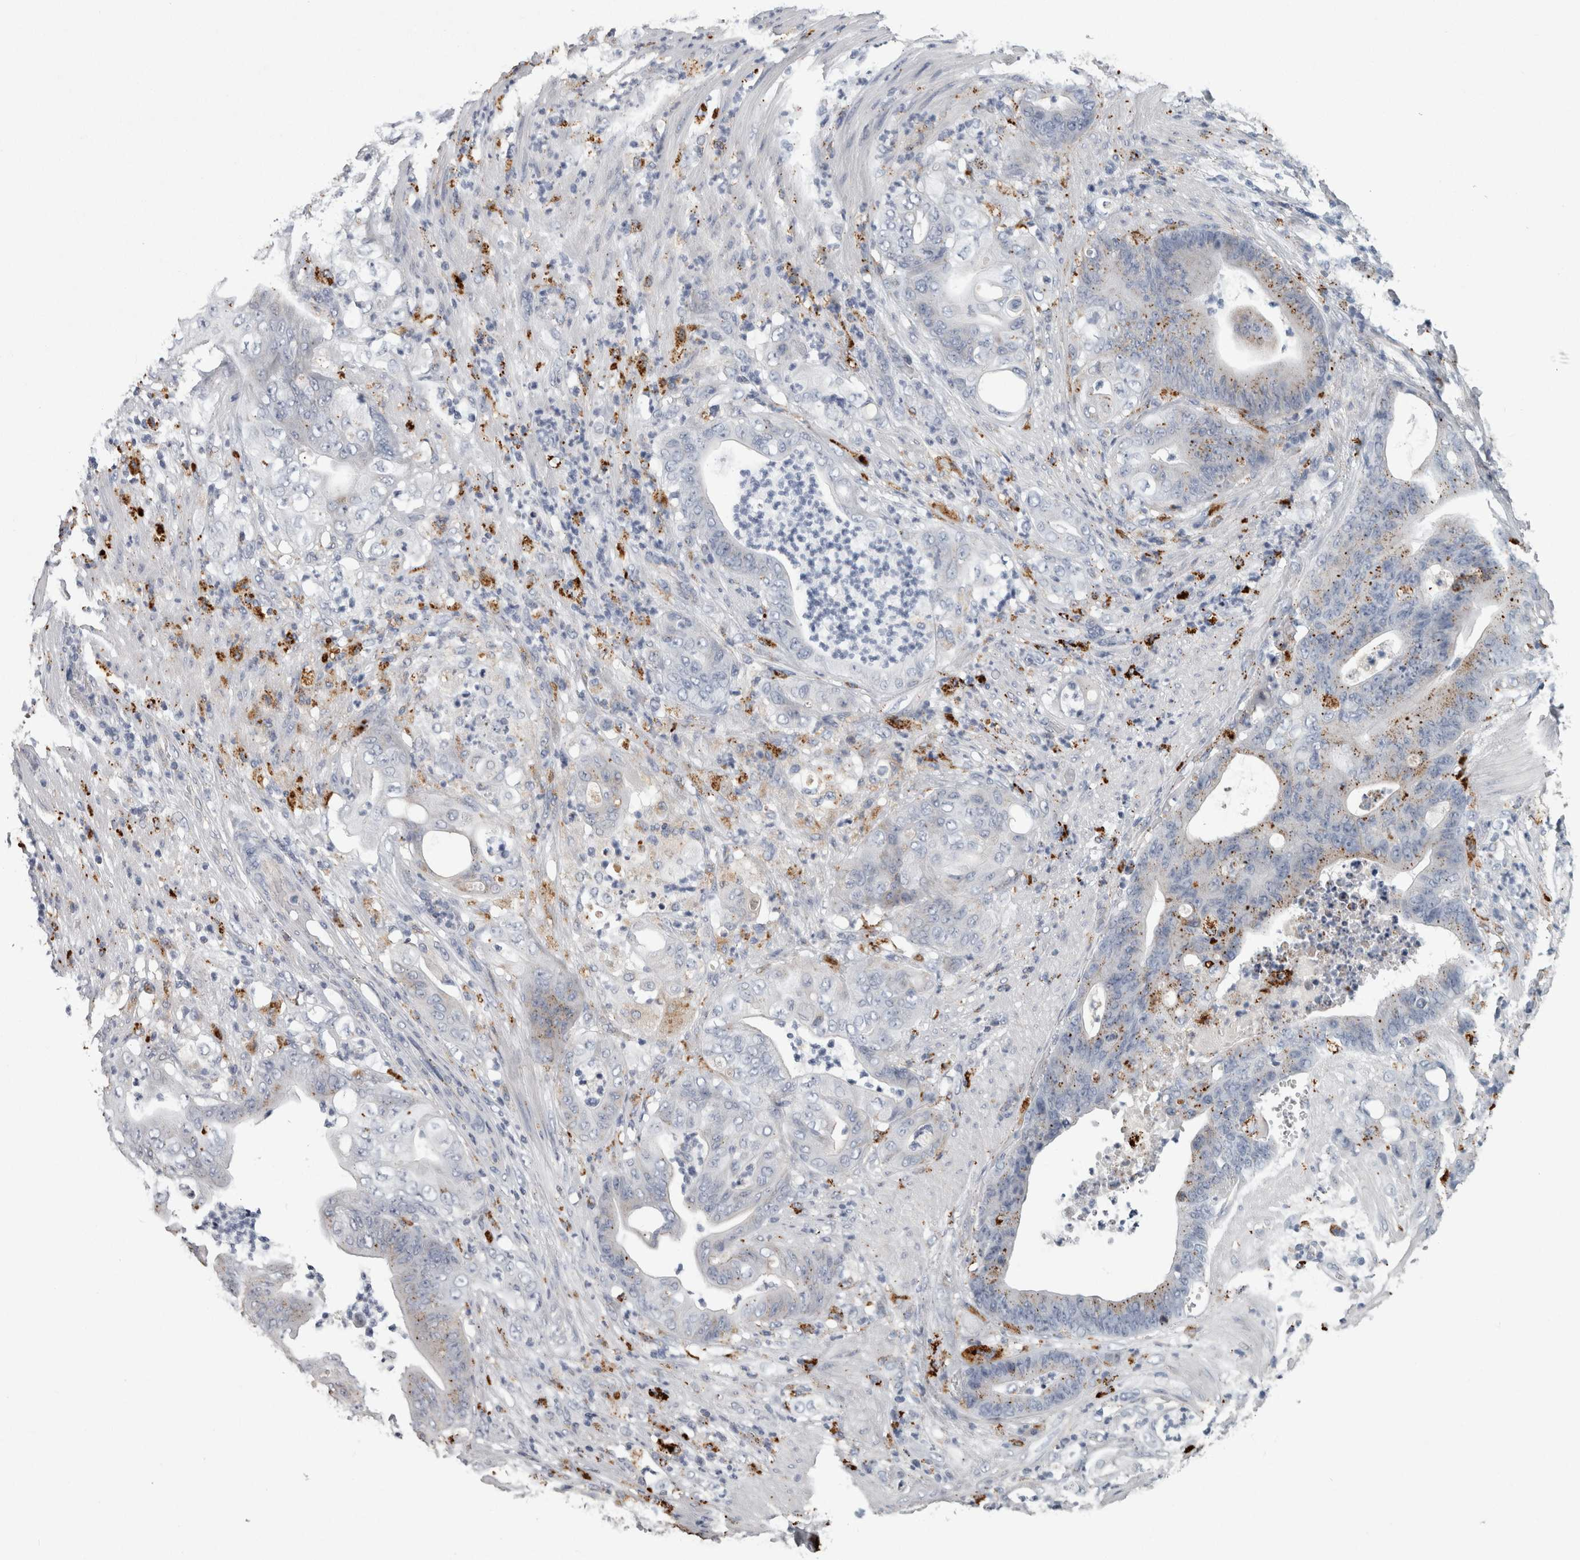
{"staining": {"intensity": "moderate", "quantity": "<25%", "location": "cytoplasmic/membranous"}, "tissue": "stomach cancer", "cell_type": "Tumor cells", "image_type": "cancer", "snomed": [{"axis": "morphology", "description": "Adenocarcinoma, NOS"}, {"axis": "topography", "description": "Stomach"}], "caption": "Protein expression analysis of human stomach adenocarcinoma reveals moderate cytoplasmic/membranous positivity in approximately <25% of tumor cells. (Brightfield microscopy of DAB IHC at high magnification).", "gene": "DPP7", "patient": {"sex": "female", "age": 73}}